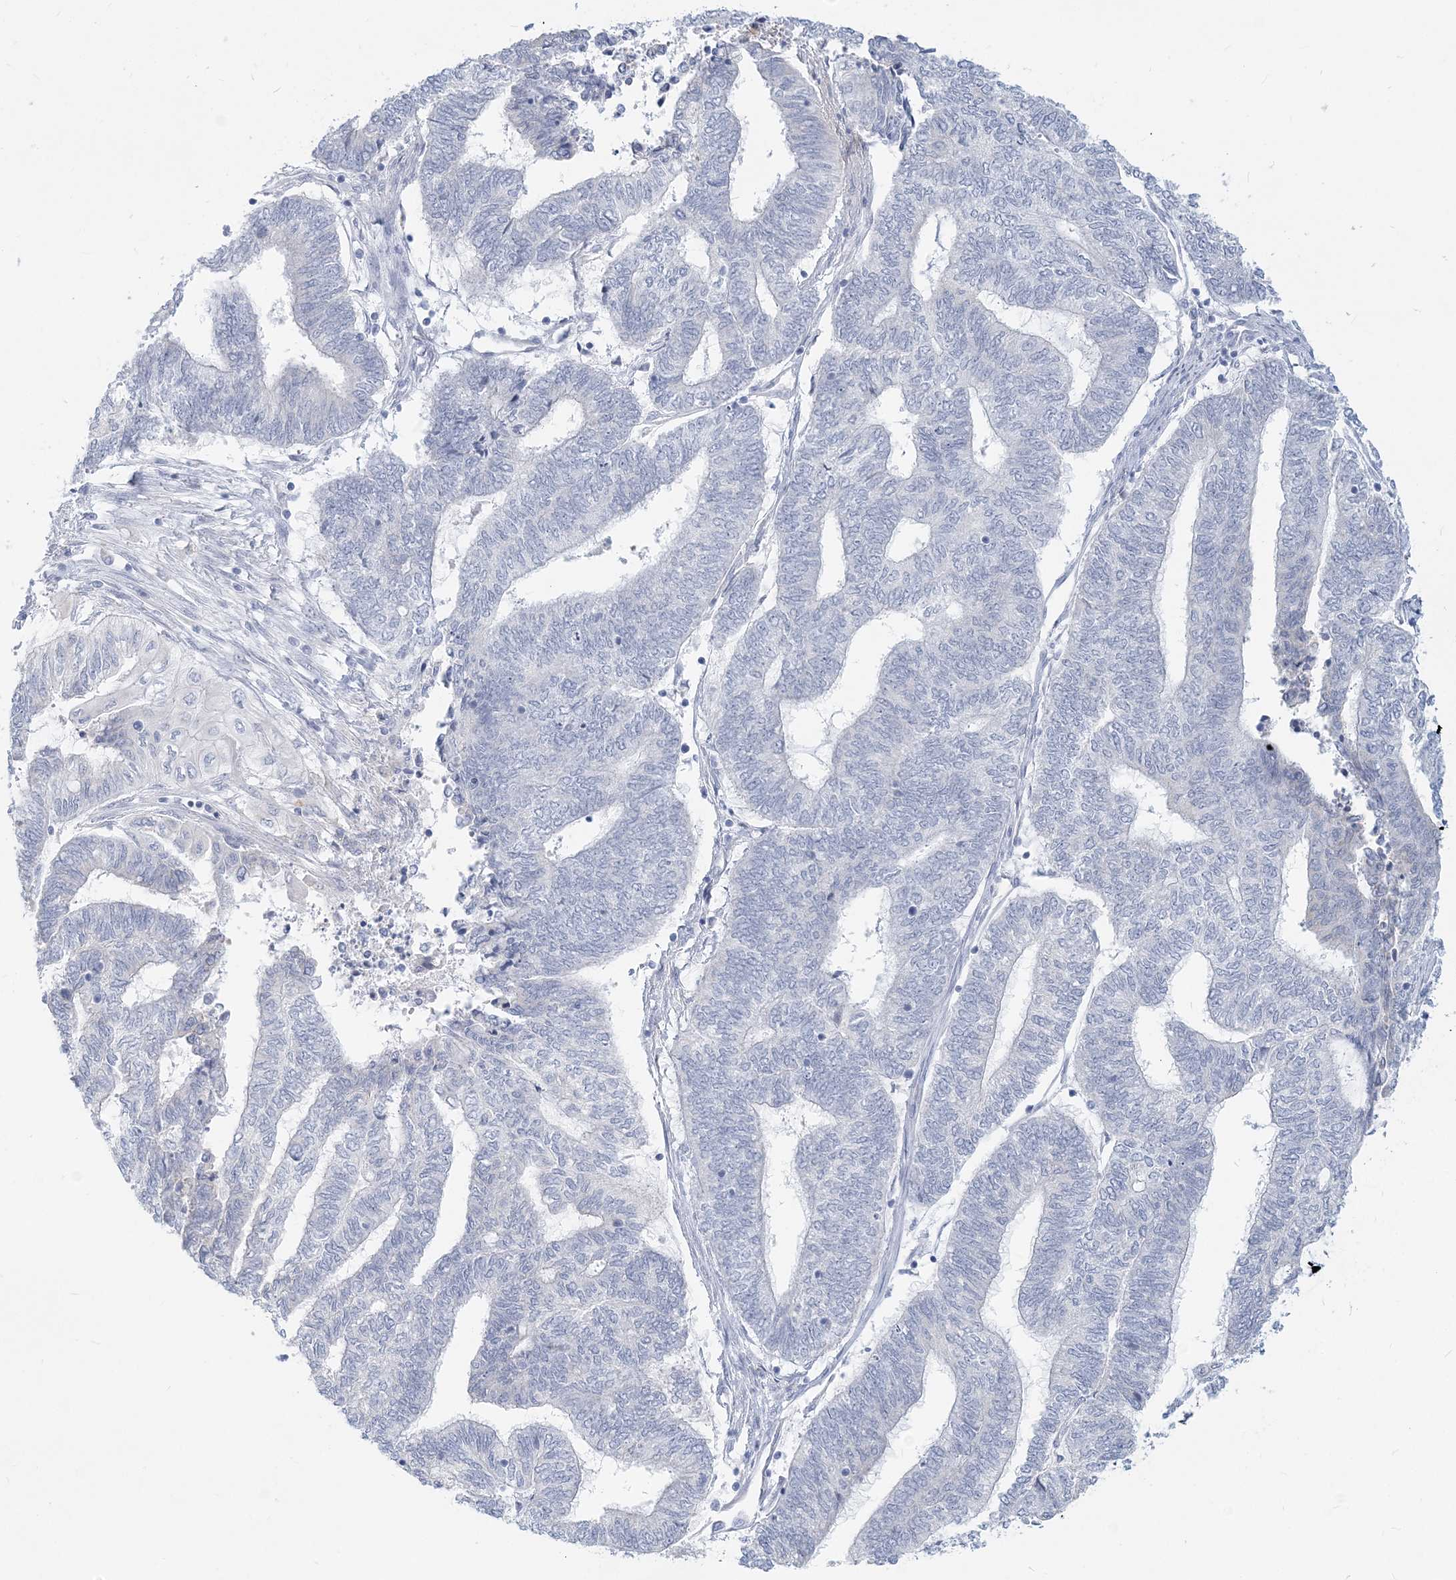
{"staining": {"intensity": "negative", "quantity": "none", "location": "none"}, "tissue": "endometrial cancer", "cell_type": "Tumor cells", "image_type": "cancer", "snomed": [{"axis": "morphology", "description": "Adenocarcinoma, NOS"}, {"axis": "topography", "description": "Uterus"}, {"axis": "topography", "description": "Endometrium"}], "caption": "Tumor cells are negative for brown protein staining in endometrial cancer (adenocarcinoma).", "gene": "CSN1S1", "patient": {"sex": "female", "age": 70}}